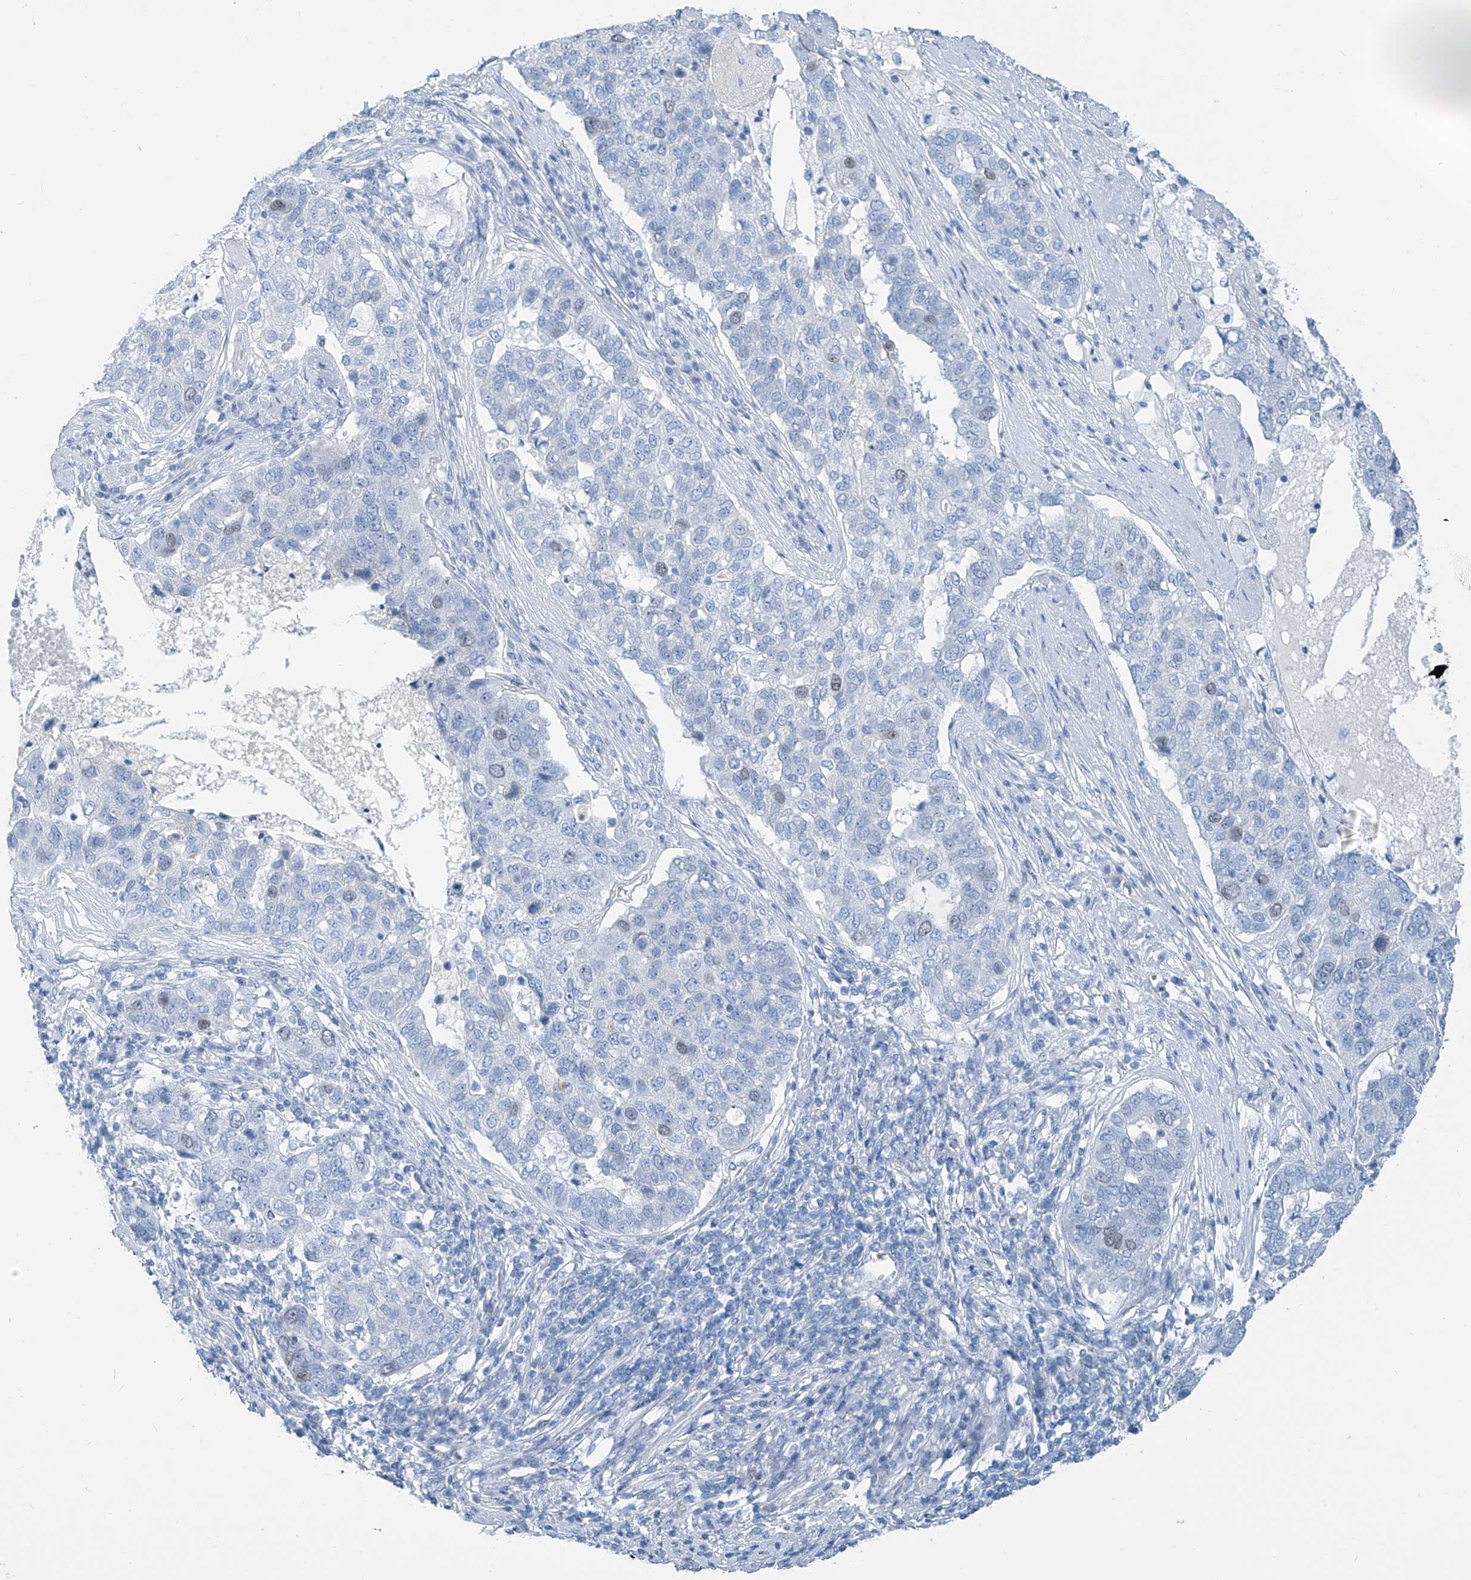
{"staining": {"intensity": "negative", "quantity": "none", "location": "none"}, "tissue": "pancreatic cancer", "cell_type": "Tumor cells", "image_type": "cancer", "snomed": [{"axis": "morphology", "description": "Adenocarcinoma, NOS"}, {"axis": "topography", "description": "Pancreas"}], "caption": "This is an IHC histopathology image of human pancreatic adenocarcinoma. There is no expression in tumor cells.", "gene": "SGO2", "patient": {"sex": "female", "age": 61}}